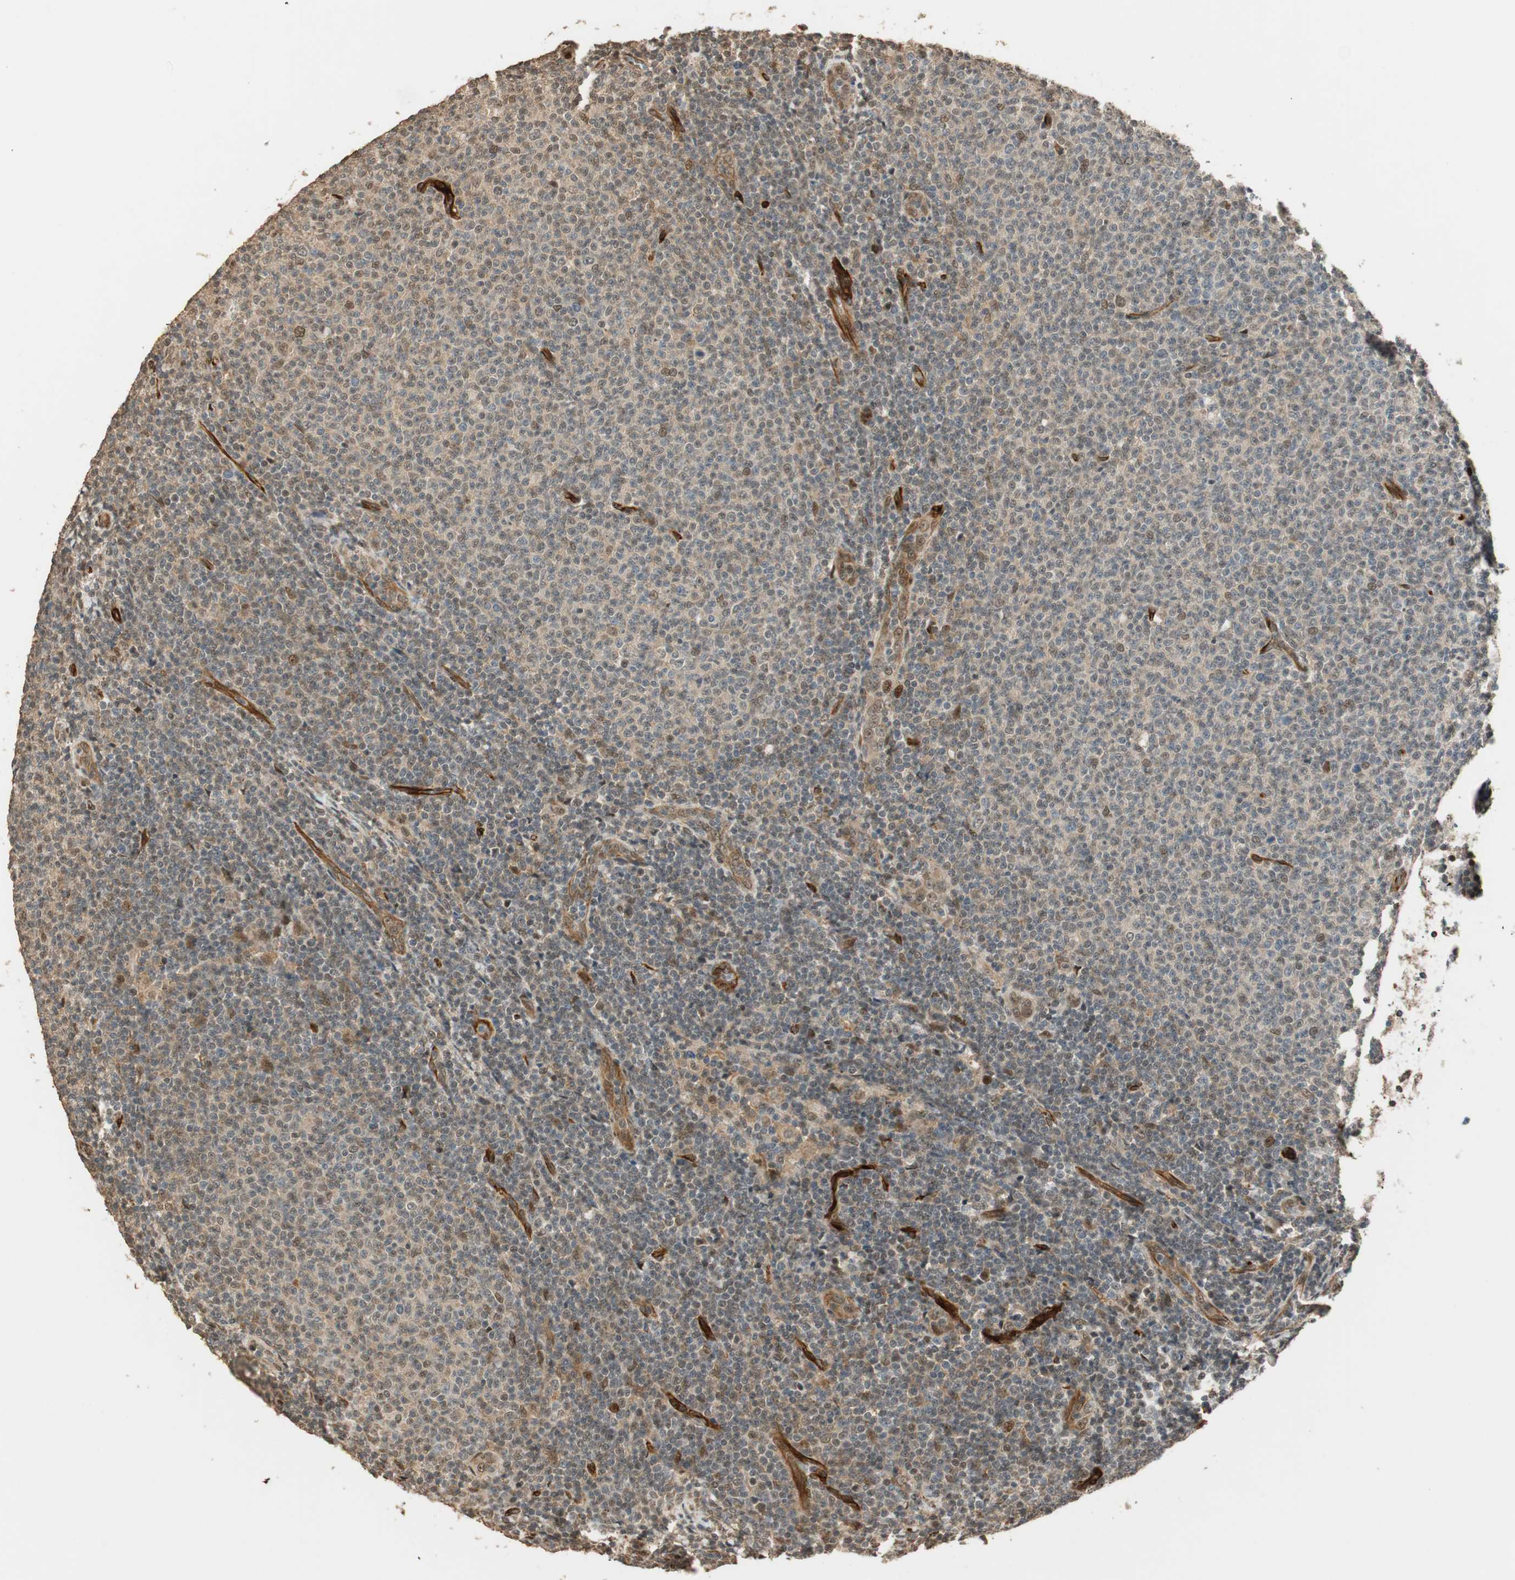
{"staining": {"intensity": "negative", "quantity": "none", "location": "none"}, "tissue": "lymphoma", "cell_type": "Tumor cells", "image_type": "cancer", "snomed": [{"axis": "morphology", "description": "Malignant lymphoma, non-Hodgkin's type, Low grade"}, {"axis": "topography", "description": "Lymph node"}], "caption": "This is a image of immunohistochemistry (IHC) staining of malignant lymphoma, non-Hodgkin's type (low-grade), which shows no expression in tumor cells.", "gene": "NES", "patient": {"sex": "male", "age": 66}}